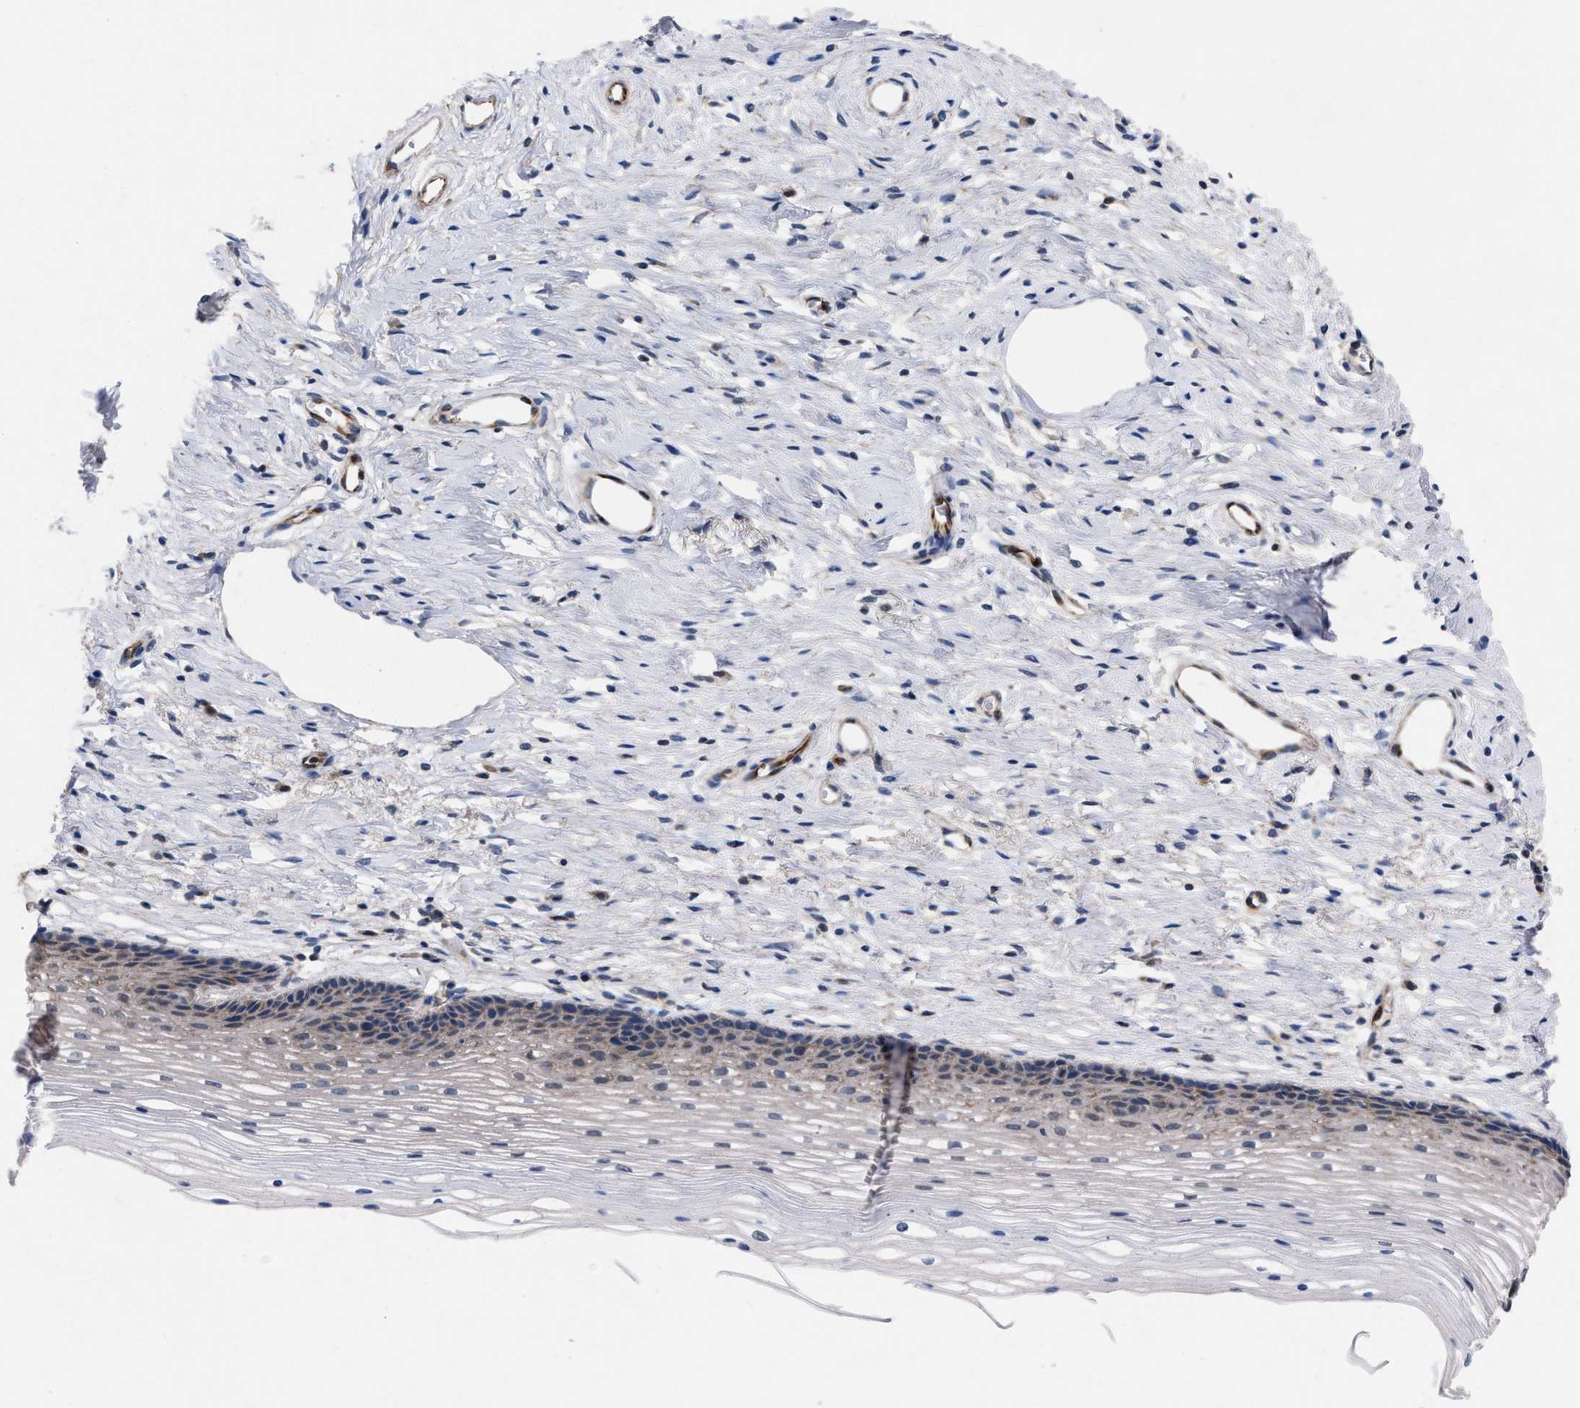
{"staining": {"intensity": "negative", "quantity": "none", "location": "none"}, "tissue": "cervix", "cell_type": "Glandular cells", "image_type": "normal", "snomed": [{"axis": "morphology", "description": "Normal tissue, NOS"}, {"axis": "topography", "description": "Cervix"}], "caption": "Unremarkable cervix was stained to show a protein in brown. There is no significant expression in glandular cells. (Immunohistochemistry, brightfield microscopy, high magnification).", "gene": "TMEM131", "patient": {"sex": "female", "age": 77}}